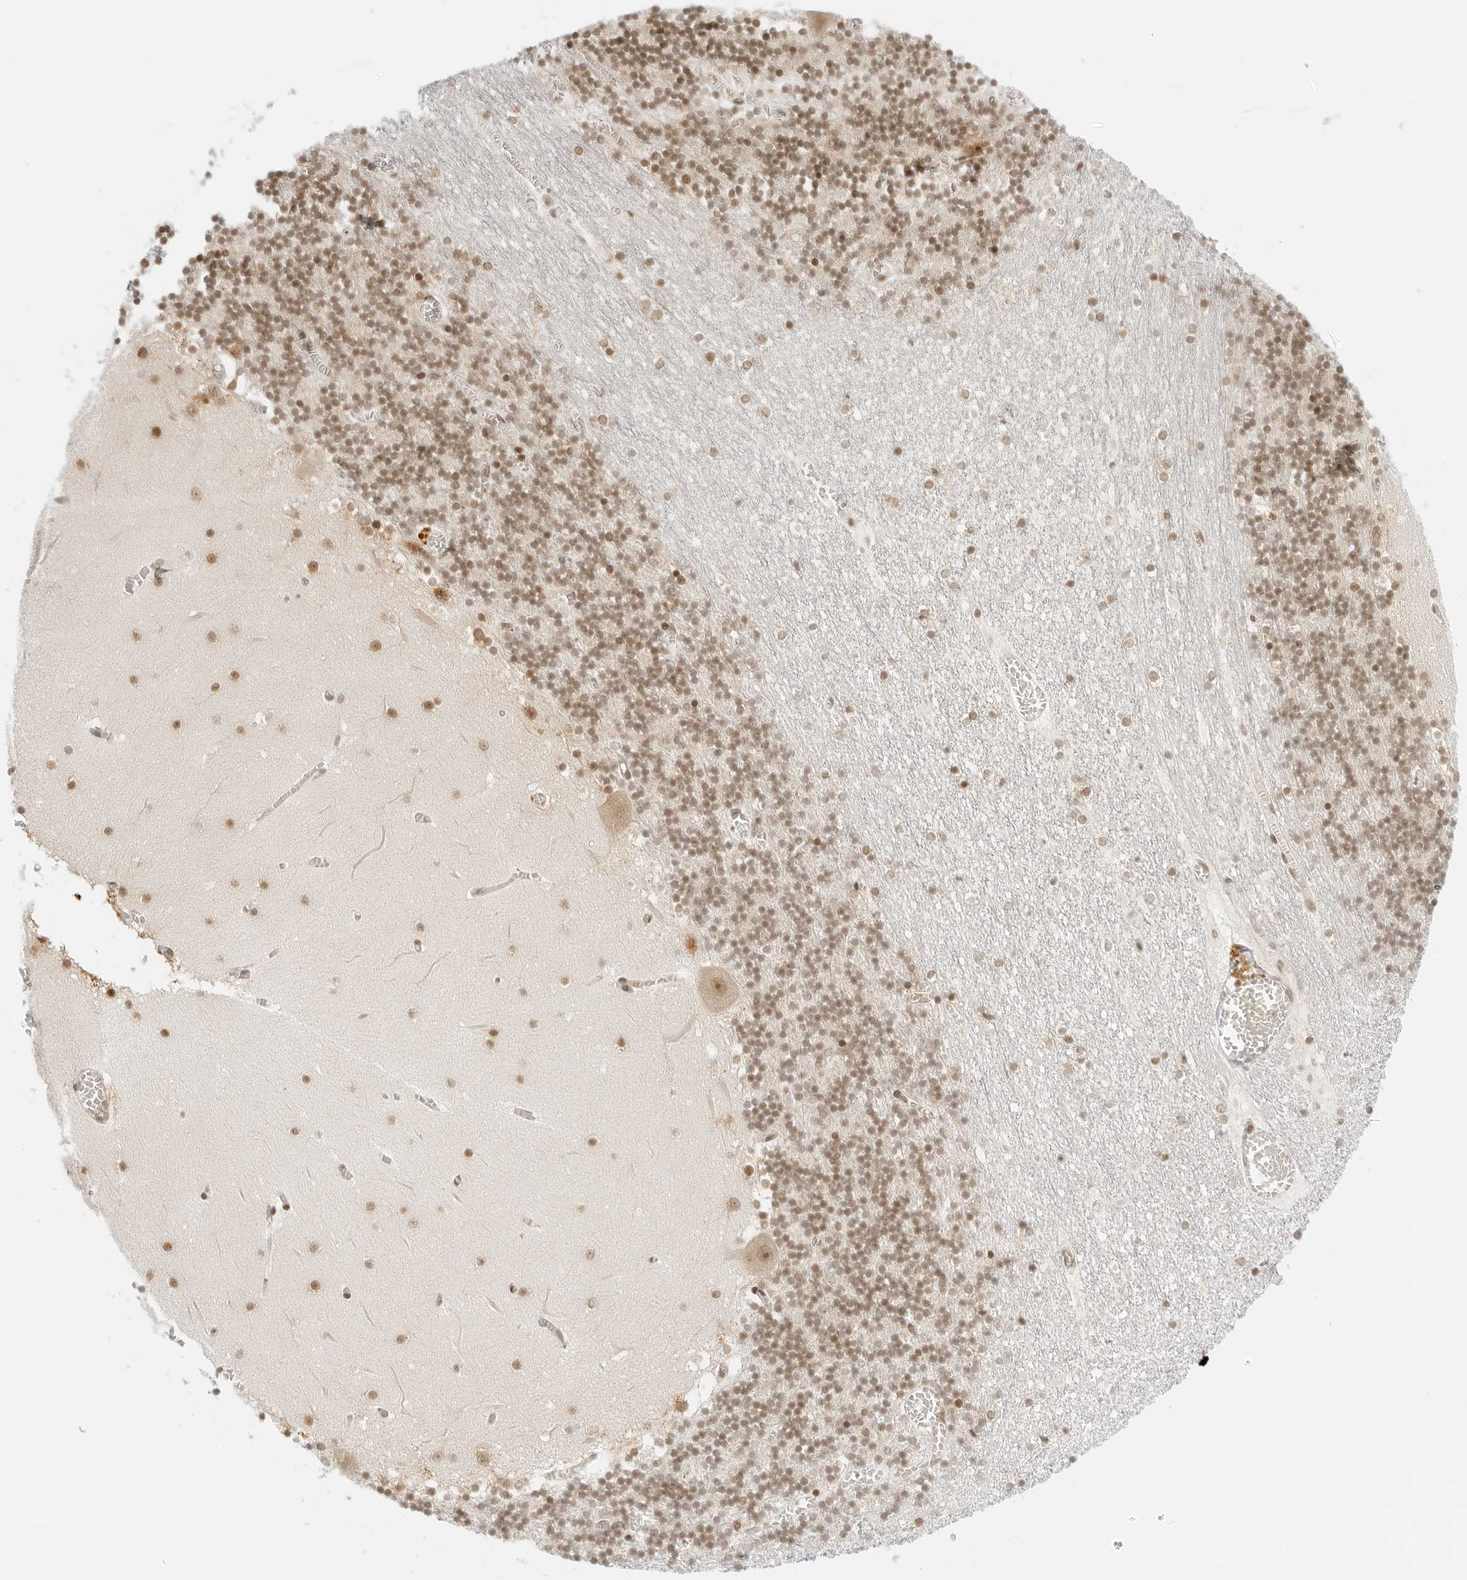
{"staining": {"intensity": "moderate", "quantity": ">75%", "location": "nuclear"}, "tissue": "cerebellum", "cell_type": "Cells in granular layer", "image_type": "normal", "snomed": [{"axis": "morphology", "description": "Normal tissue, NOS"}, {"axis": "topography", "description": "Cerebellum"}], "caption": "A micrograph showing moderate nuclear expression in about >75% of cells in granular layer in benign cerebellum, as visualized by brown immunohistochemical staining.", "gene": "RCC1", "patient": {"sex": "female", "age": 28}}